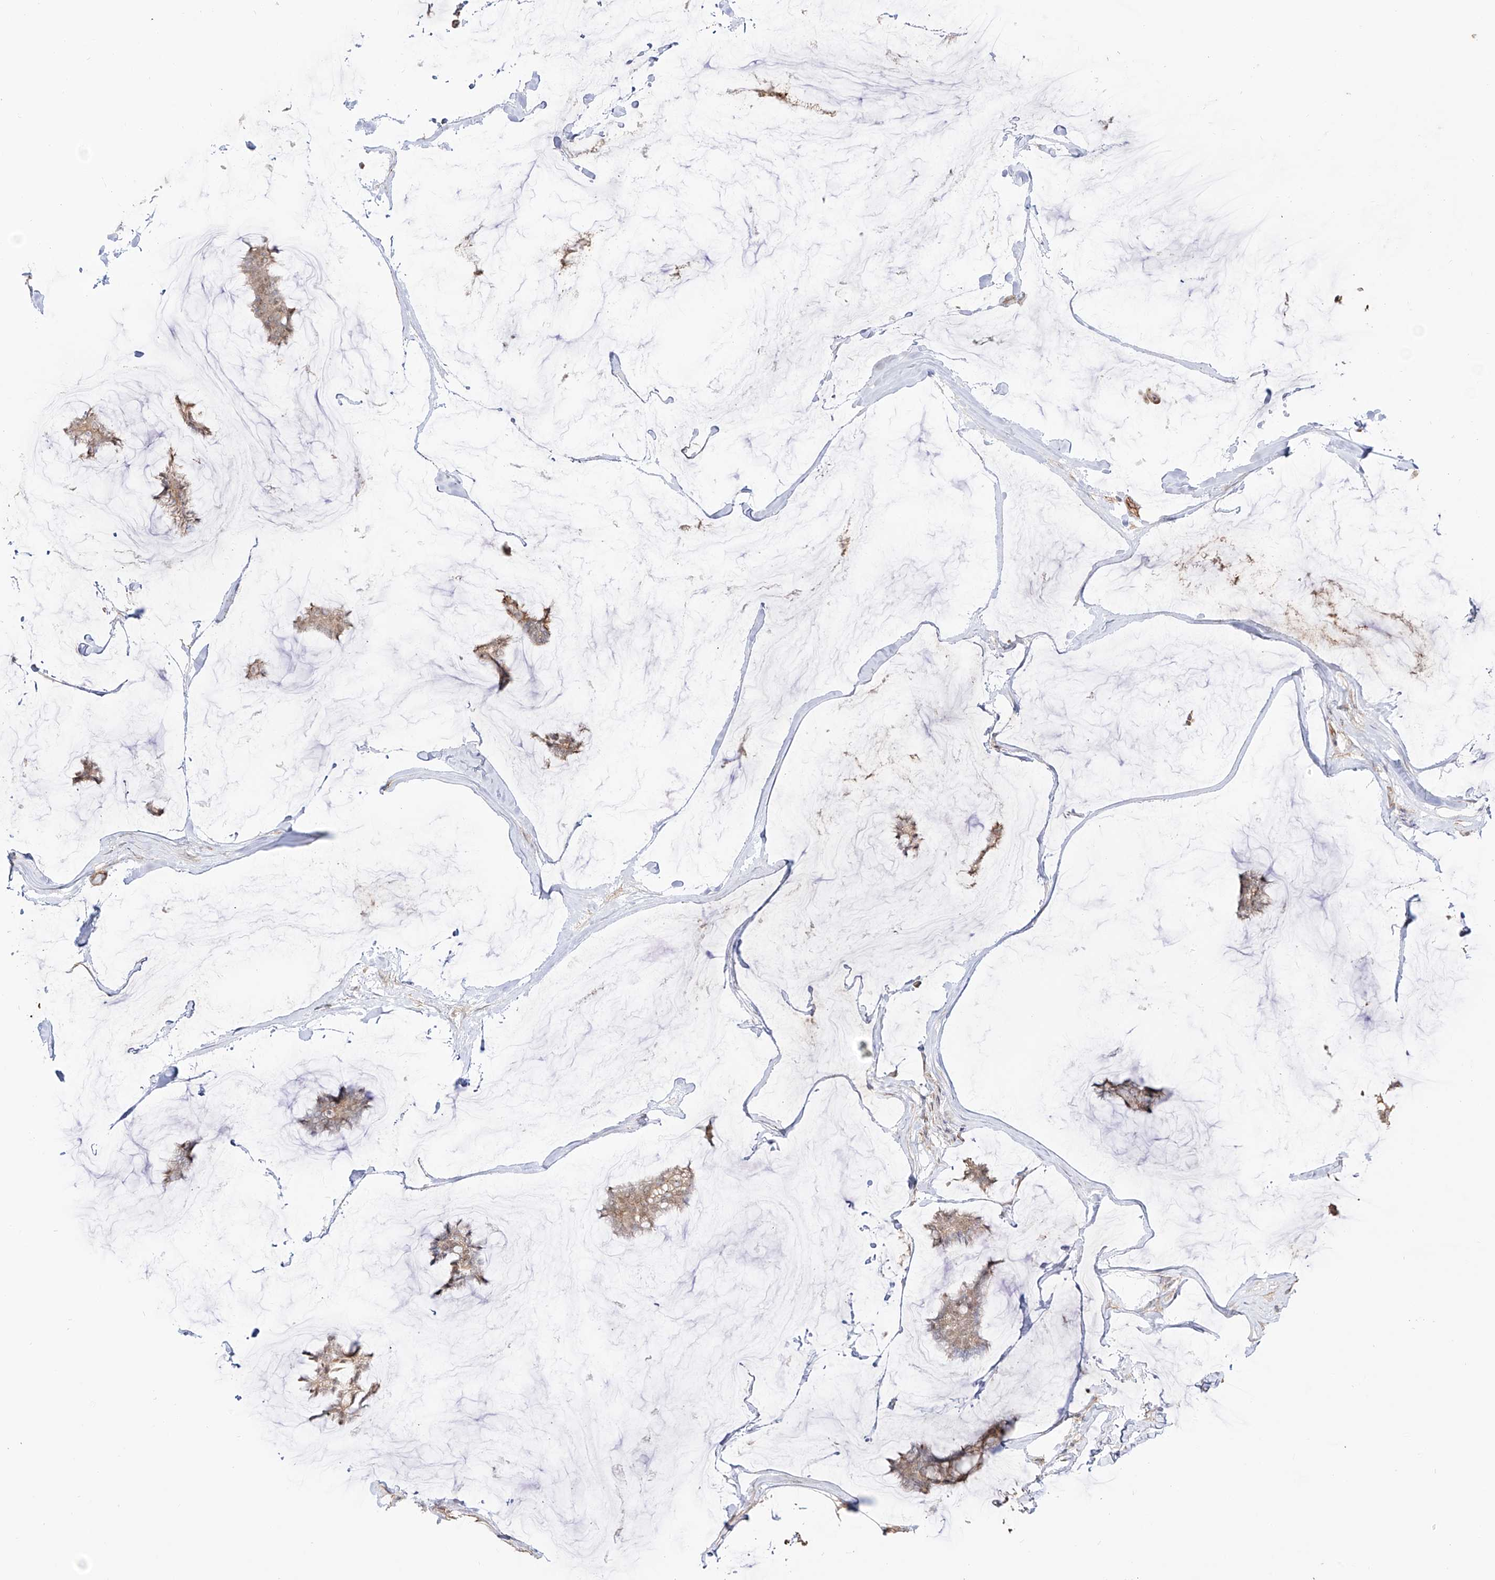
{"staining": {"intensity": "weak", "quantity": ">75%", "location": "cytoplasmic/membranous"}, "tissue": "breast cancer", "cell_type": "Tumor cells", "image_type": "cancer", "snomed": [{"axis": "morphology", "description": "Duct carcinoma"}, {"axis": "topography", "description": "Breast"}], "caption": "Immunohistochemistry micrograph of neoplastic tissue: human breast intraductal carcinoma stained using IHC exhibits low levels of weak protein expression localized specifically in the cytoplasmic/membranous of tumor cells, appearing as a cytoplasmic/membranous brown color.", "gene": "ZNF180", "patient": {"sex": "female", "age": 93}}